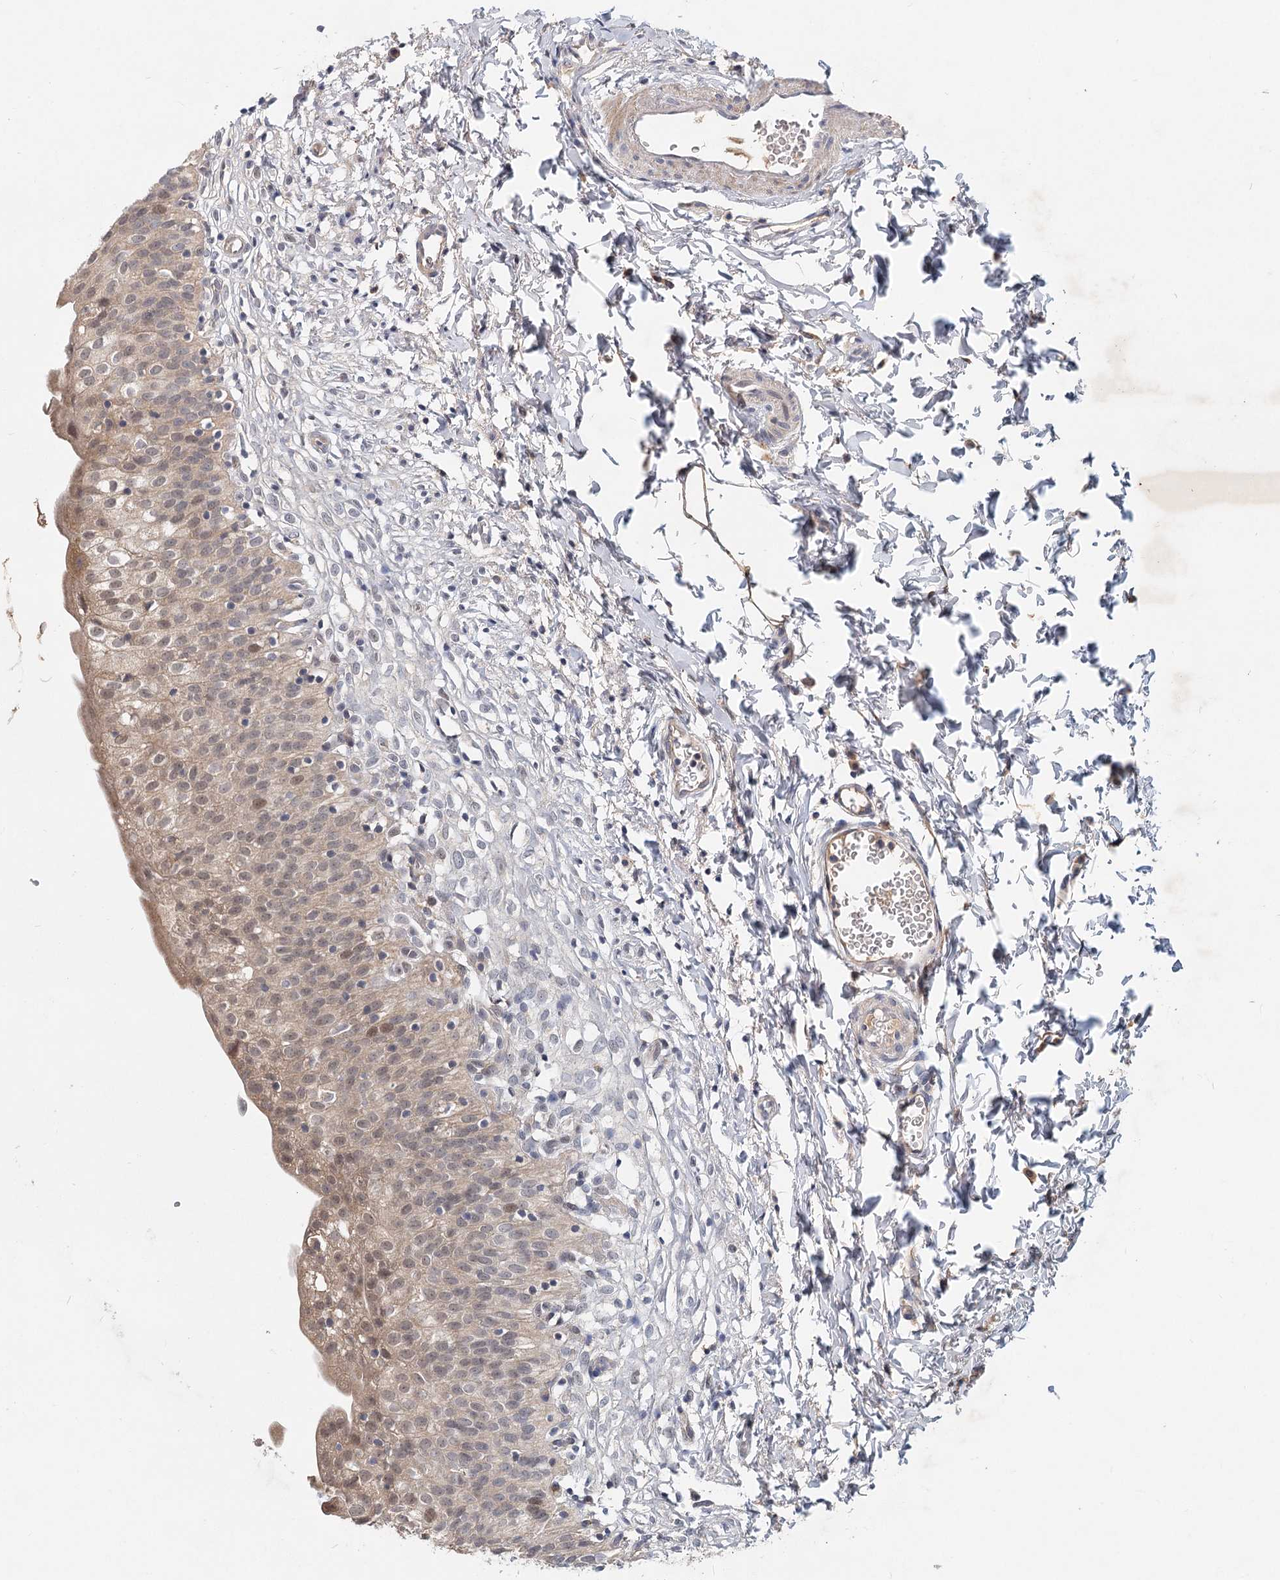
{"staining": {"intensity": "moderate", "quantity": "25%-75%", "location": "cytoplasmic/membranous,nuclear"}, "tissue": "urinary bladder", "cell_type": "Urothelial cells", "image_type": "normal", "snomed": [{"axis": "morphology", "description": "Normal tissue, NOS"}, {"axis": "topography", "description": "Urinary bladder"}], "caption": "Urinary bladder stained with immunohistochemistry (IHC) shows moderate cytoplasmic/membranous,nuclear staining in approximately 25%-75% of urothelial cells.", "gene": "AP3B1", "patient": {"sex": "male", "age": 55}}